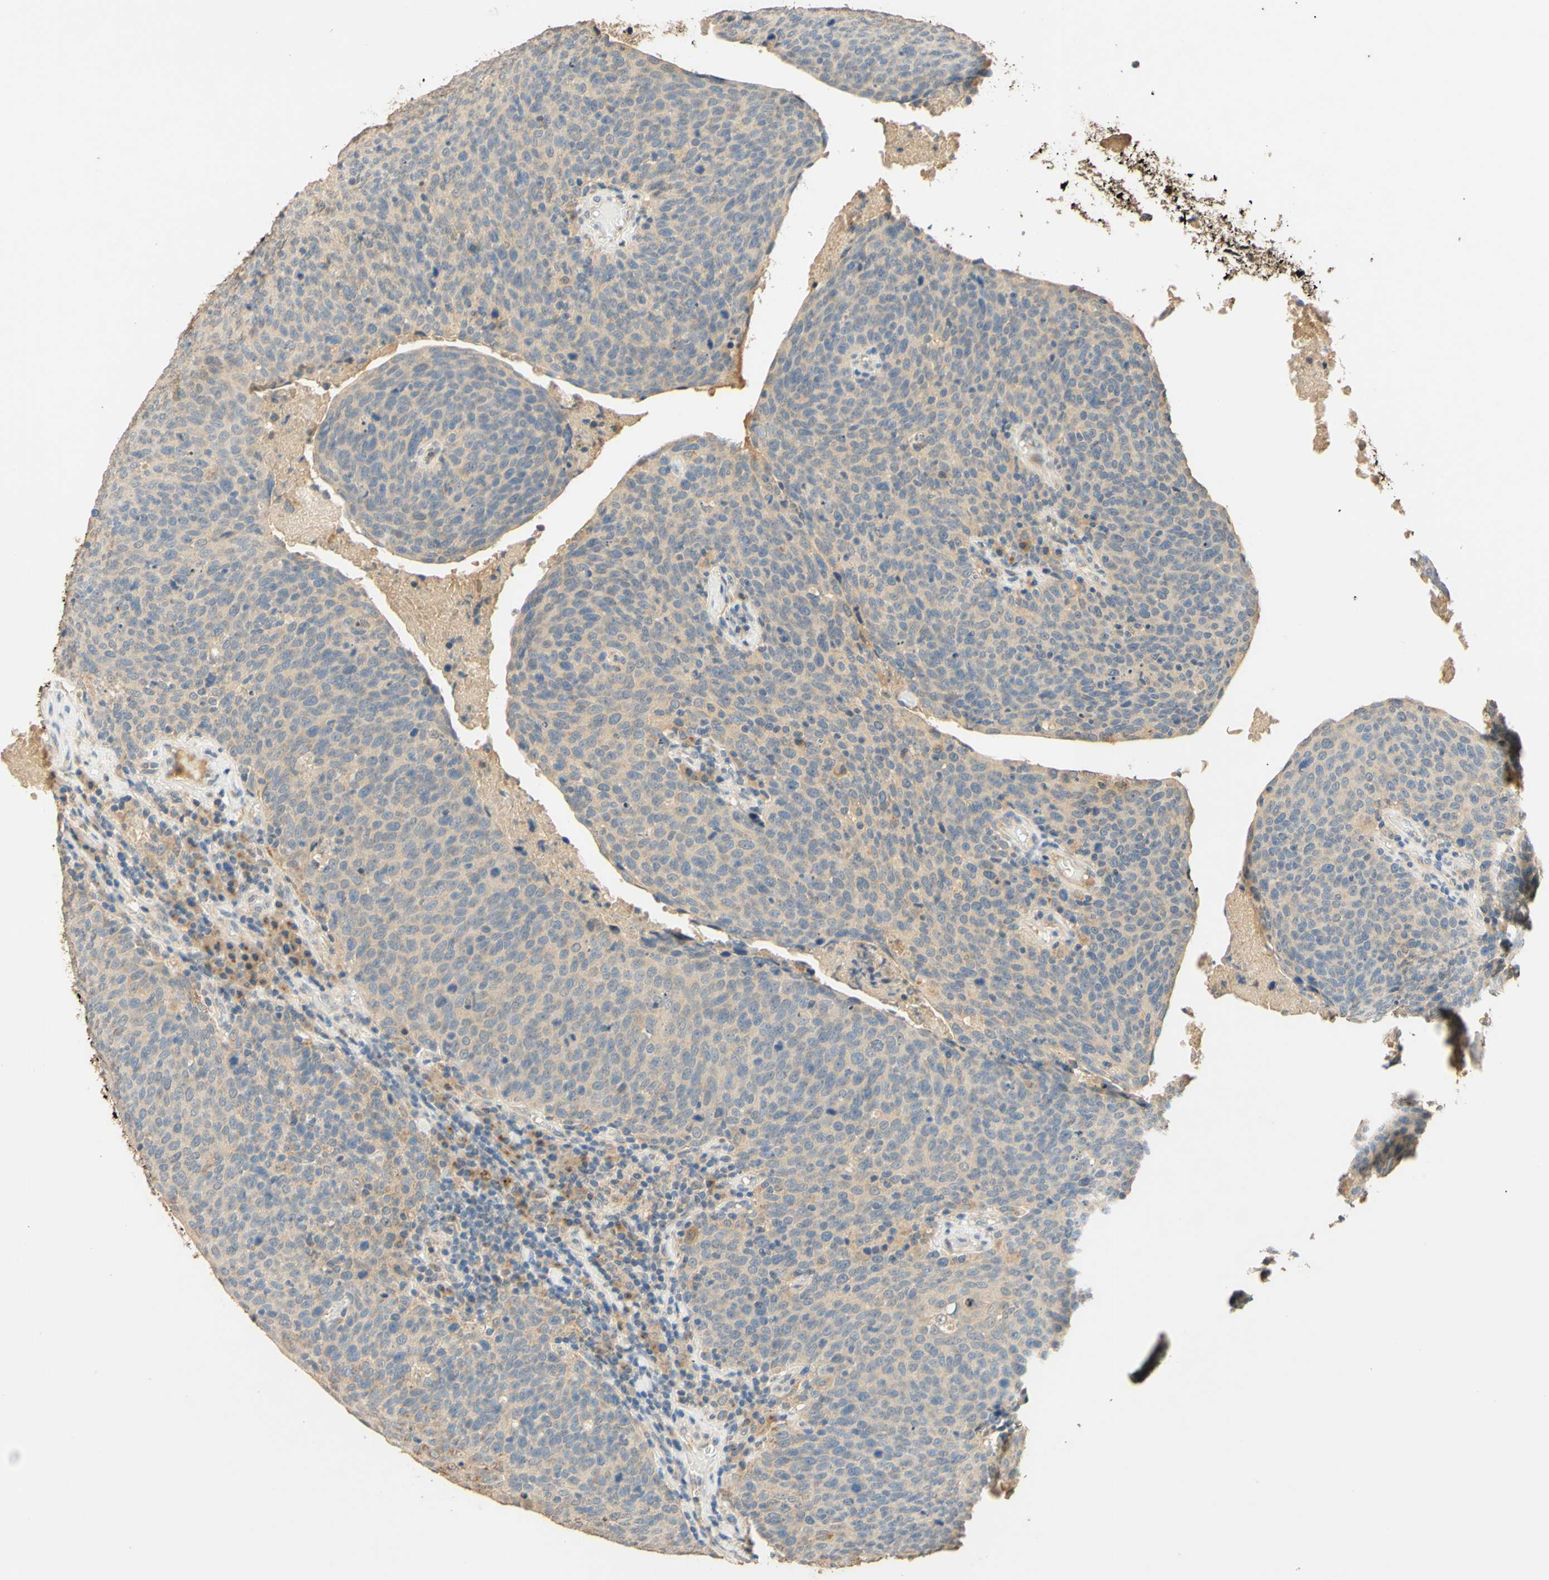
{"staining": {"intensity": "weak", "quantity": ">75%", "location": "cytoplasmic/membranous"}, "tissue": "head and neck cancer", "cell_type": "Tumor cells", "image_type": "cancer", "snomed": [{"axis": "morphology", "description": "Squamous cell carcinoma, NOS"}, {"axis": "morphology", "description": "Squamous cell carcinoma, metastatic, NOS"}, {"axis": "topography", "description": "Lymph node"}, {"axis": "topography", "description": "Head-Neck"}], "caption": "Protein expression analysis of head and neck squamous cell carcinoma exhibits weak cytoplasmic/membranous expression in about >75% of tumor cells. (Stains: DAB in brown, nuclei in blue, Microscopy: brightfield microscopy at high magnification).", "gene": "ENTREP2", "patient": {"sex": "male", "age": 62}}